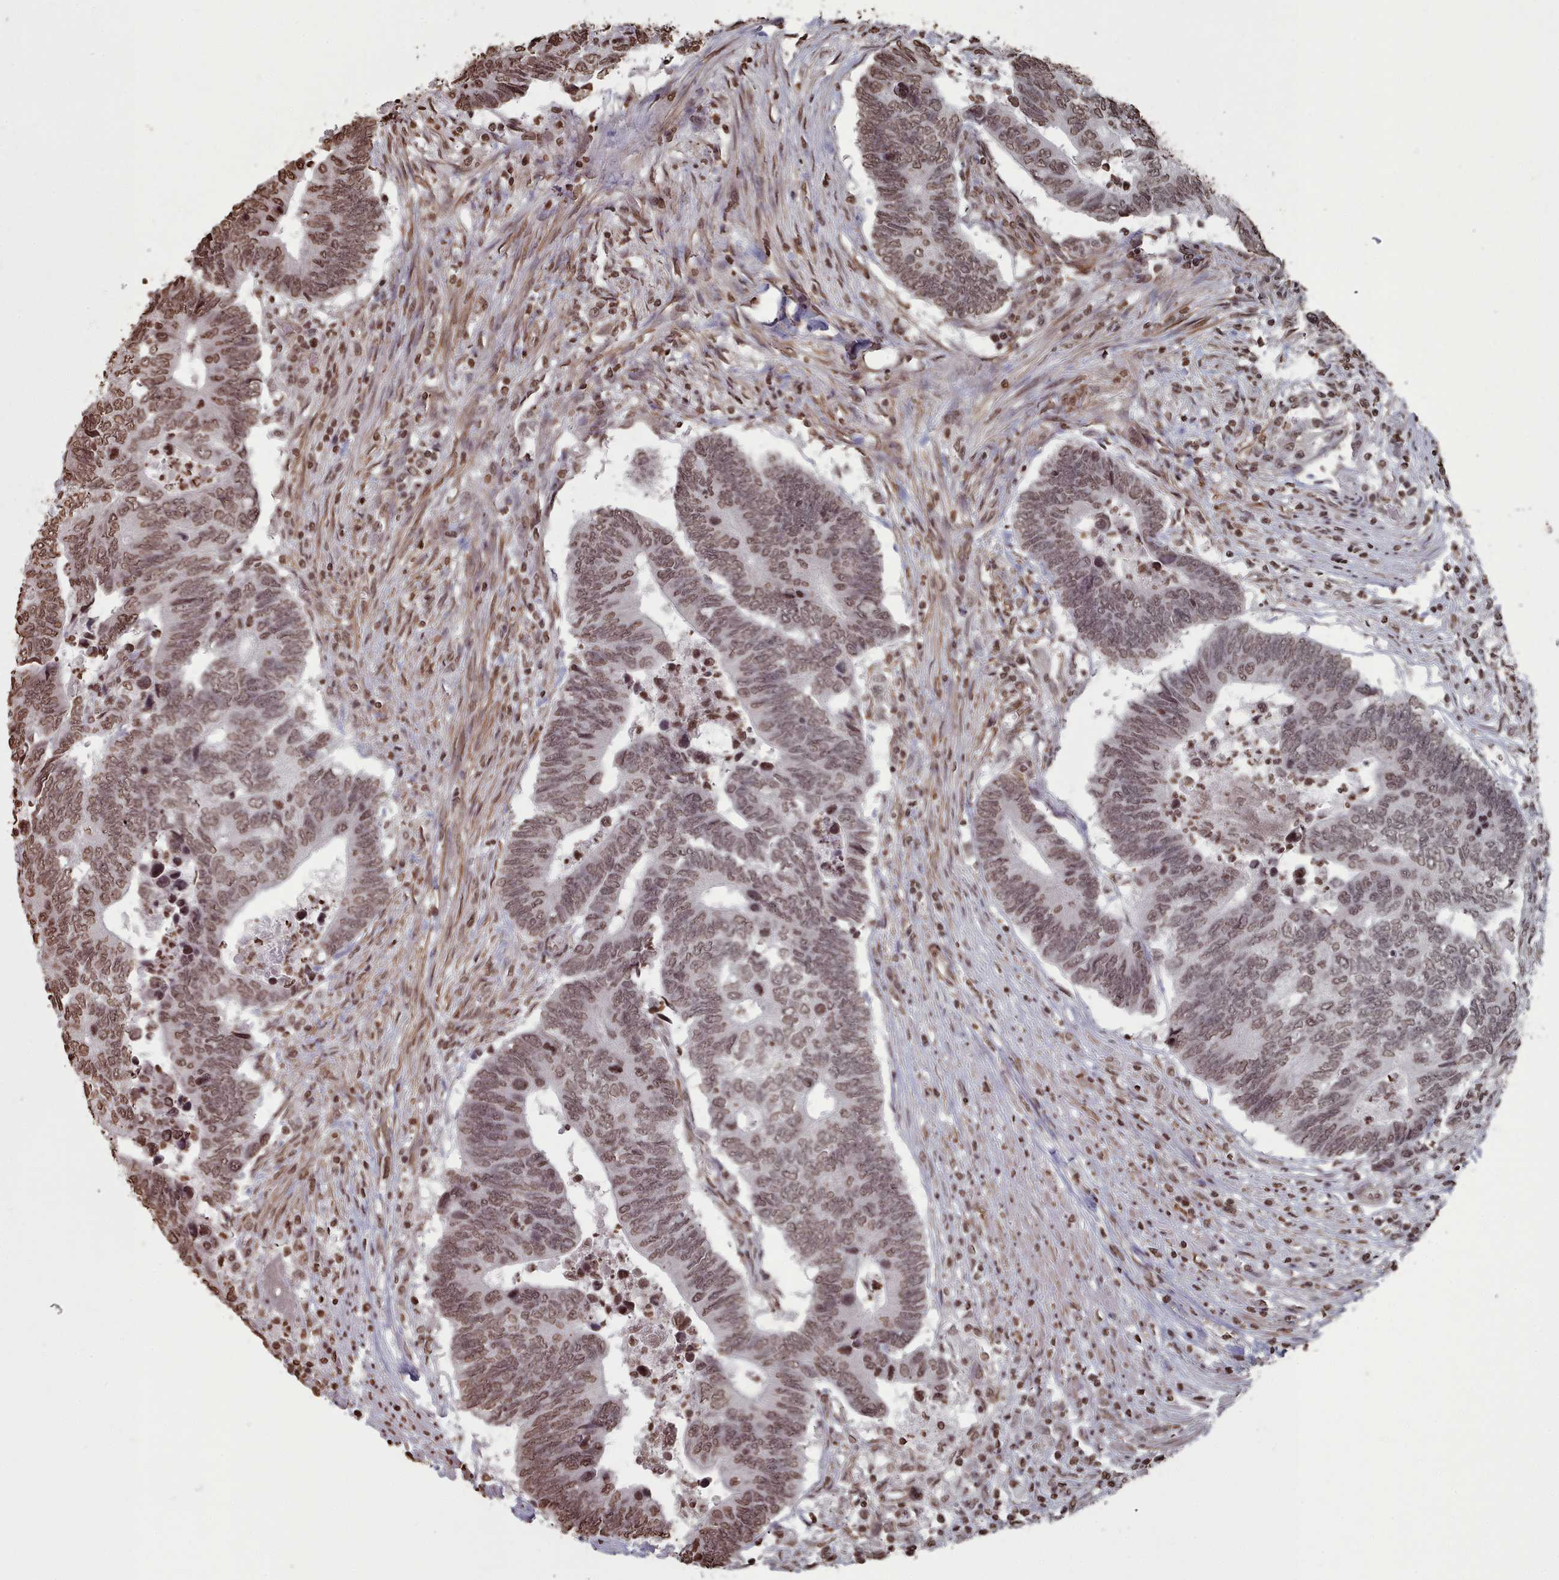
{"staining": {"intensity": "moderate", "quantity": ">75%", "location": "nuclear"}, "tissue": "colorectal cancer", "cell_type": "Tumor cells", "image_type": "cancer", "snomed": [{"axis": "morphology", "description": "Adenocarcinoma, NOS"}, {"axis": "topography", "description": "Colon"}], "caption": "Colorectal cancer (adenocarcinoma) tissue reveals moderate nuclear staining in about >75% of tumor cells", "gene": "PLEKHG5", "patient": {"sex": "male", "age": 87}}